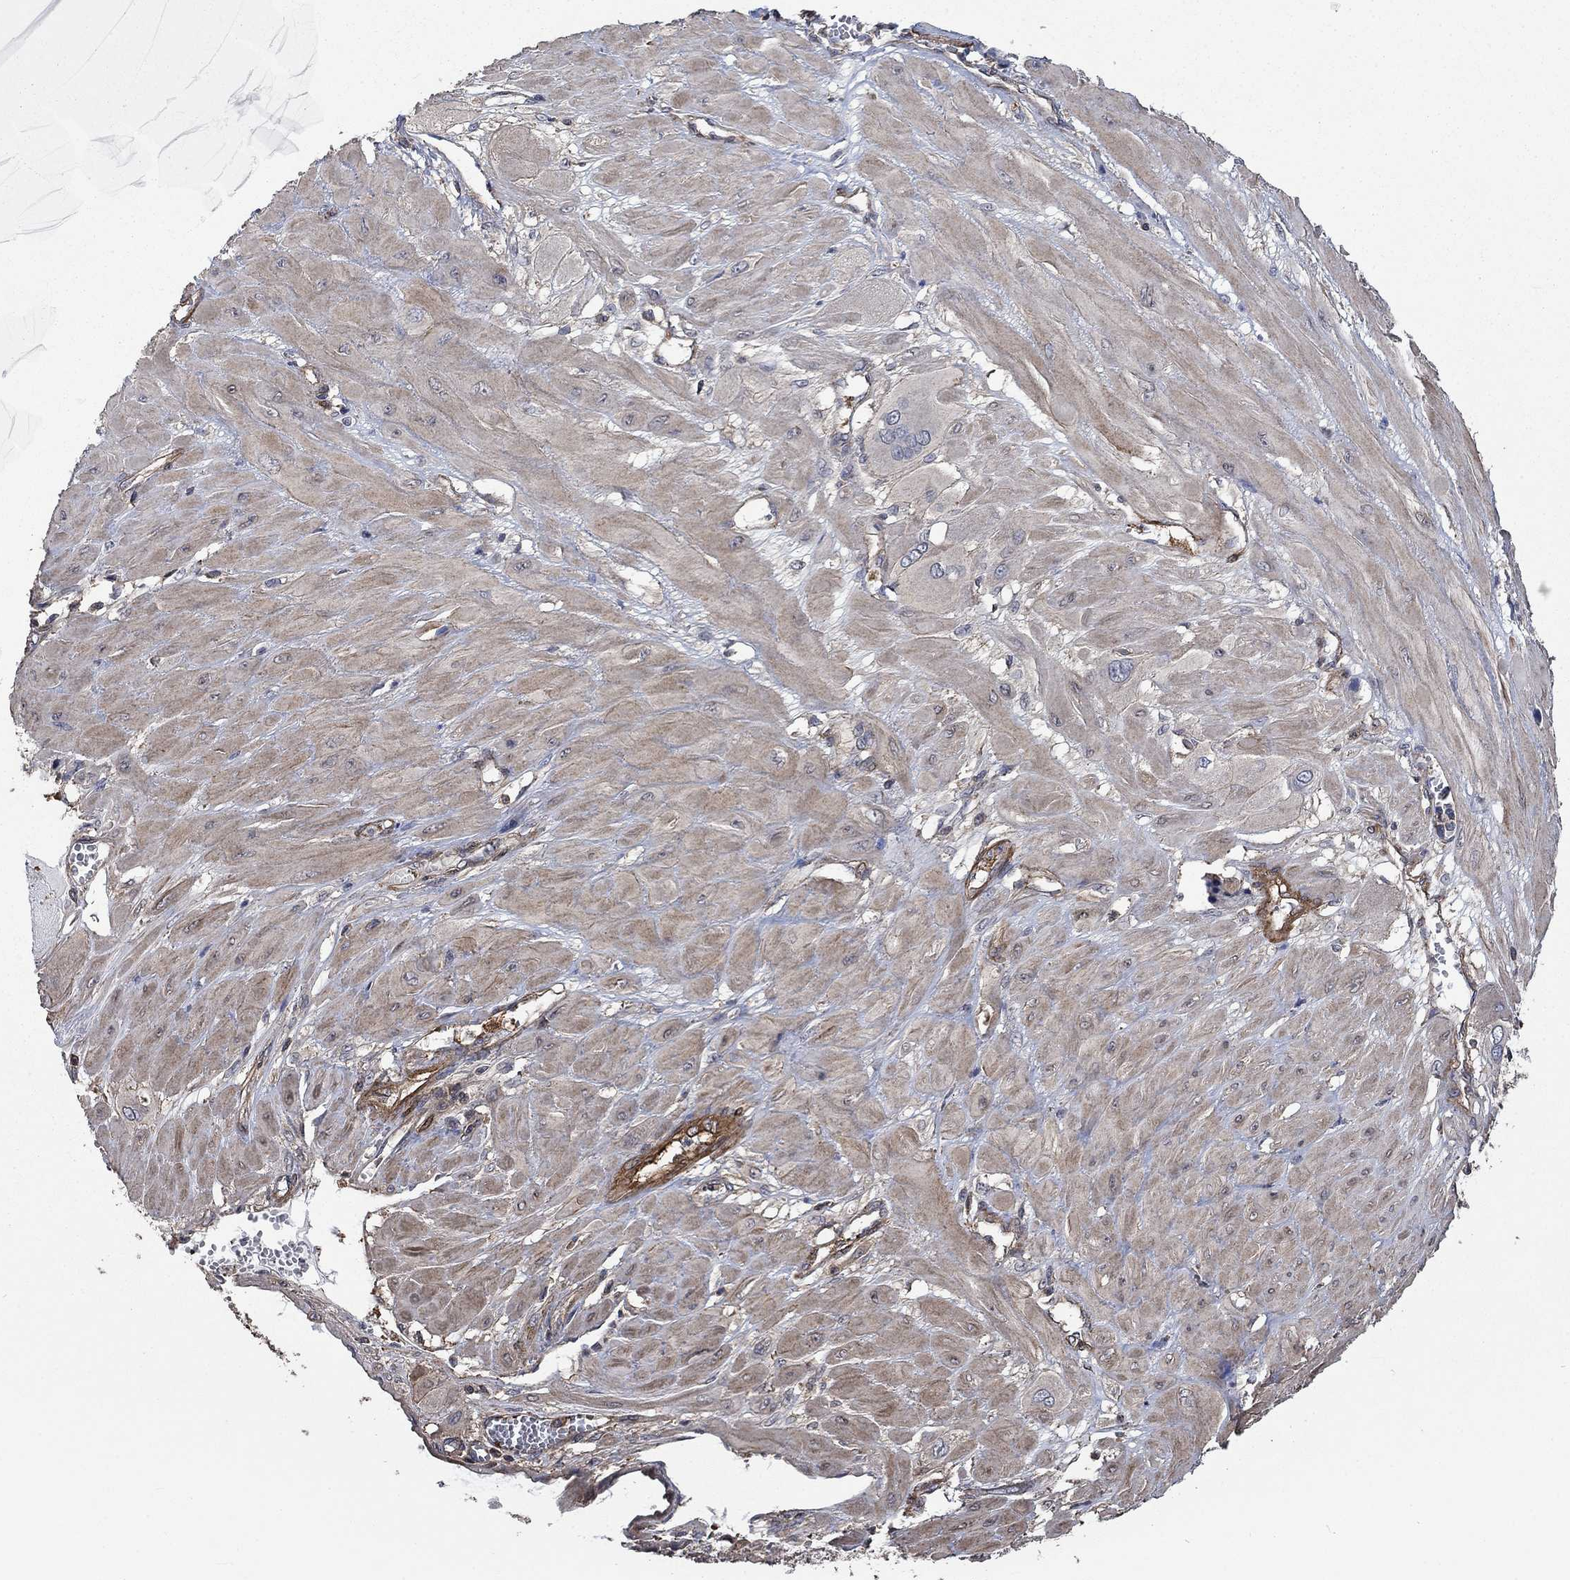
{"staining": {"intensity": "negative", "quantity": "none", "location": "none"}, "tissue": "cervical cancer", "cell_type": "Tumor cells", "image_type": "cancer", "snomed": [{"axis": "morphology", "description": "Squamous cell carcinoma, NOS"}, {"axis": "topography", "description": "Cervix"}], "caption": "High power microscopy image of an immunohistochemistry micrograph of cervical squamous cell carcinoma, revealing no significant positivity in tumor cells.", "gene": "PDE3A", "patient": {"sex": "female", "age": 34}}